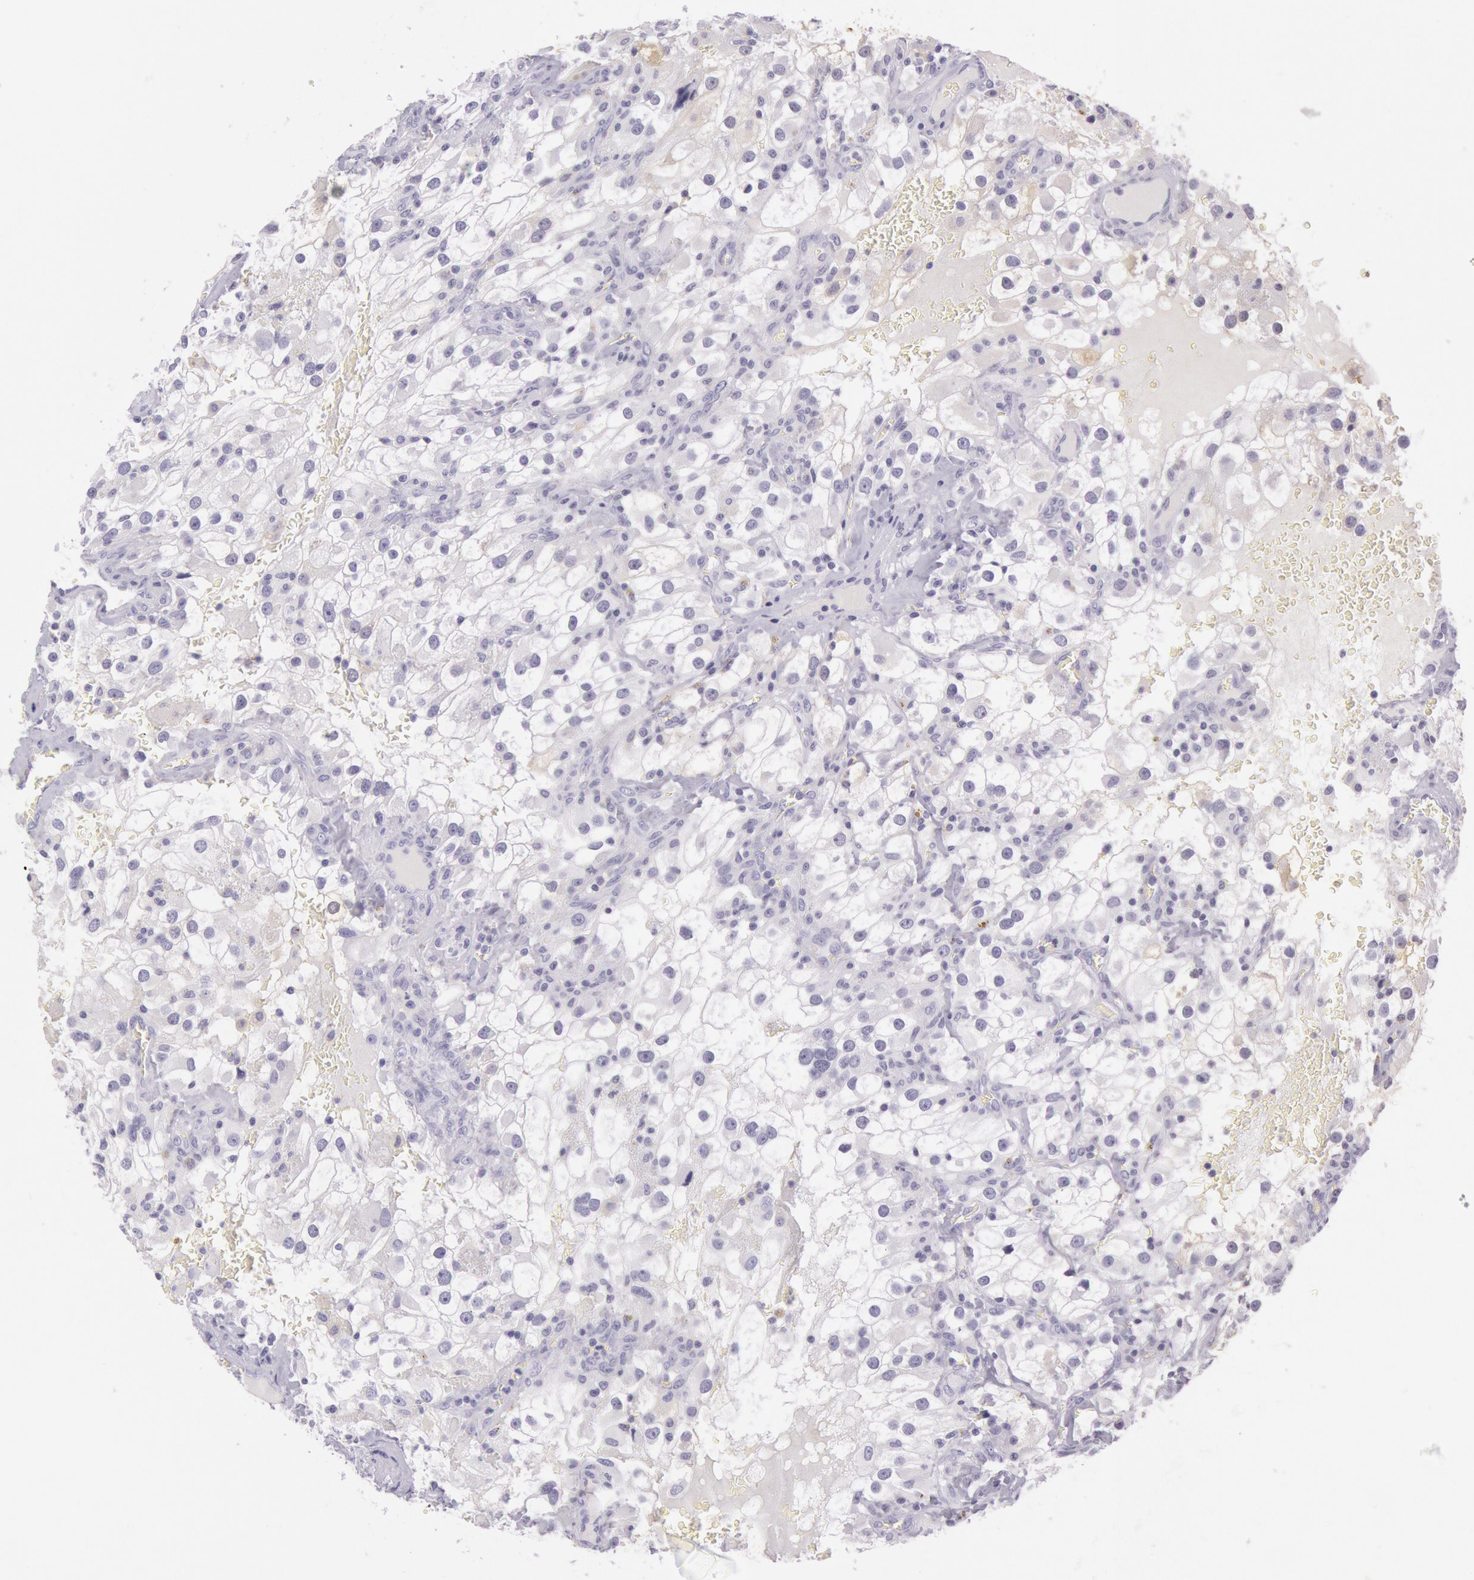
{"staining": {"intensity": "negative", "quantity": "none", "location": "none"}, "tissue": "renal cancer", "cell_type": "Tumor cells", "image_type": "cancer", "snomed": [{"axis": "morphology", "description": "Adenocarcinoma, NOS"}, {"axis": "topography", "description": "Kidney"}], "caption": "Immunohistochemistry image of human renal adenocarcinoma stained for a protein (brown), which displays no positivity in tumor cells.", "gene": "CKB", "patient": {"sex": "female", "age": 52}}